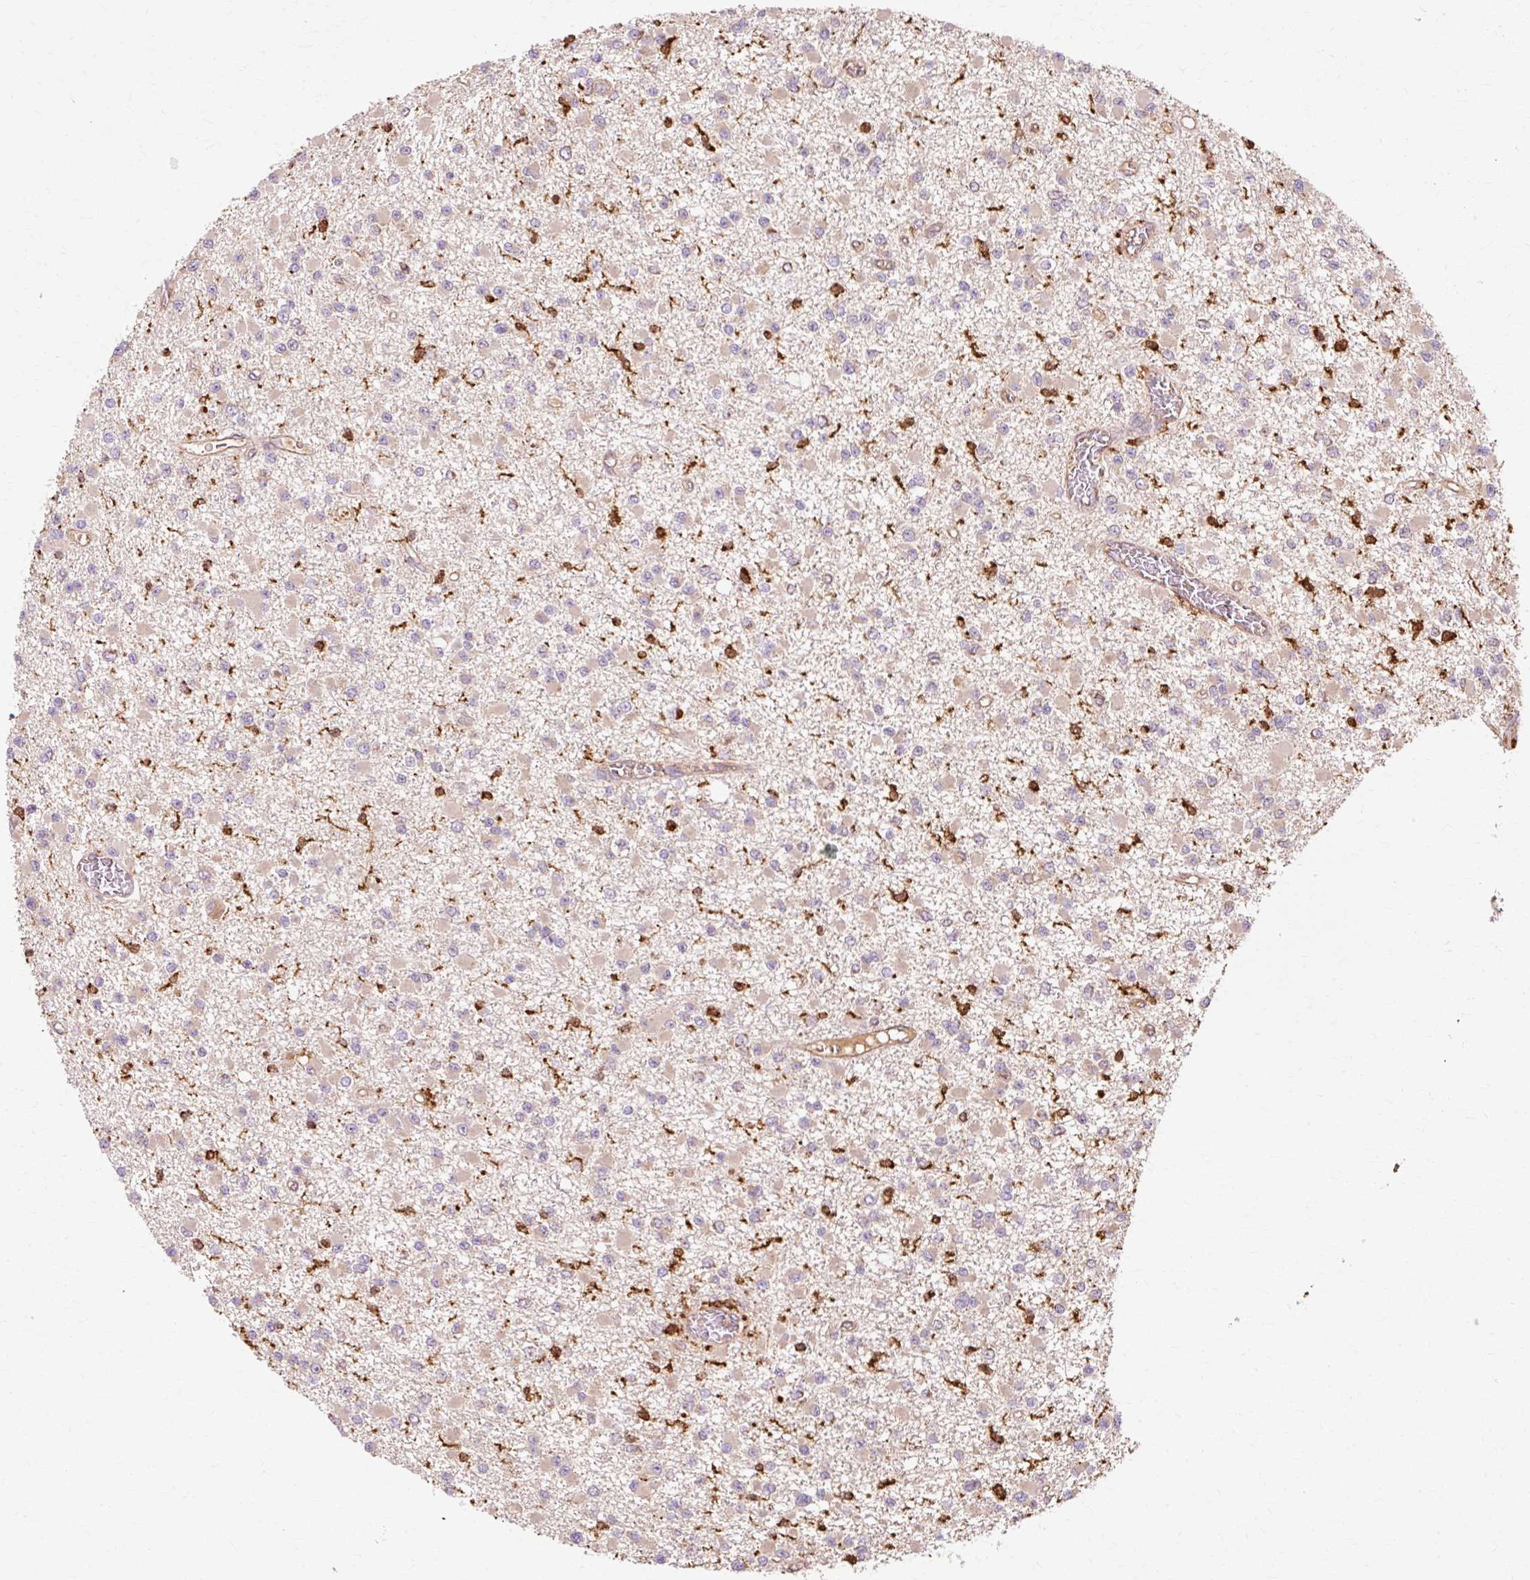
{"staining": {"intensity": "weak", "quantity": "25%-75%", "location": "cytoplasmic/membranous"}, "tissue": "glioma", "cell_type": "Tumor cells", "image_type": "cancer", "snomed": [{"axis": "morphology", "description": "Glioma, malignant, Low grade"}, {"axis": "topography", "description": "Brain"}], "caption": "This is a photomicrograph of IHC staining of glioma, which shows weak staining in the cytoplasmic/membranous of tumor cells.", "gene": "GPX1", "patient": {"sex": "female", "age": 22}}